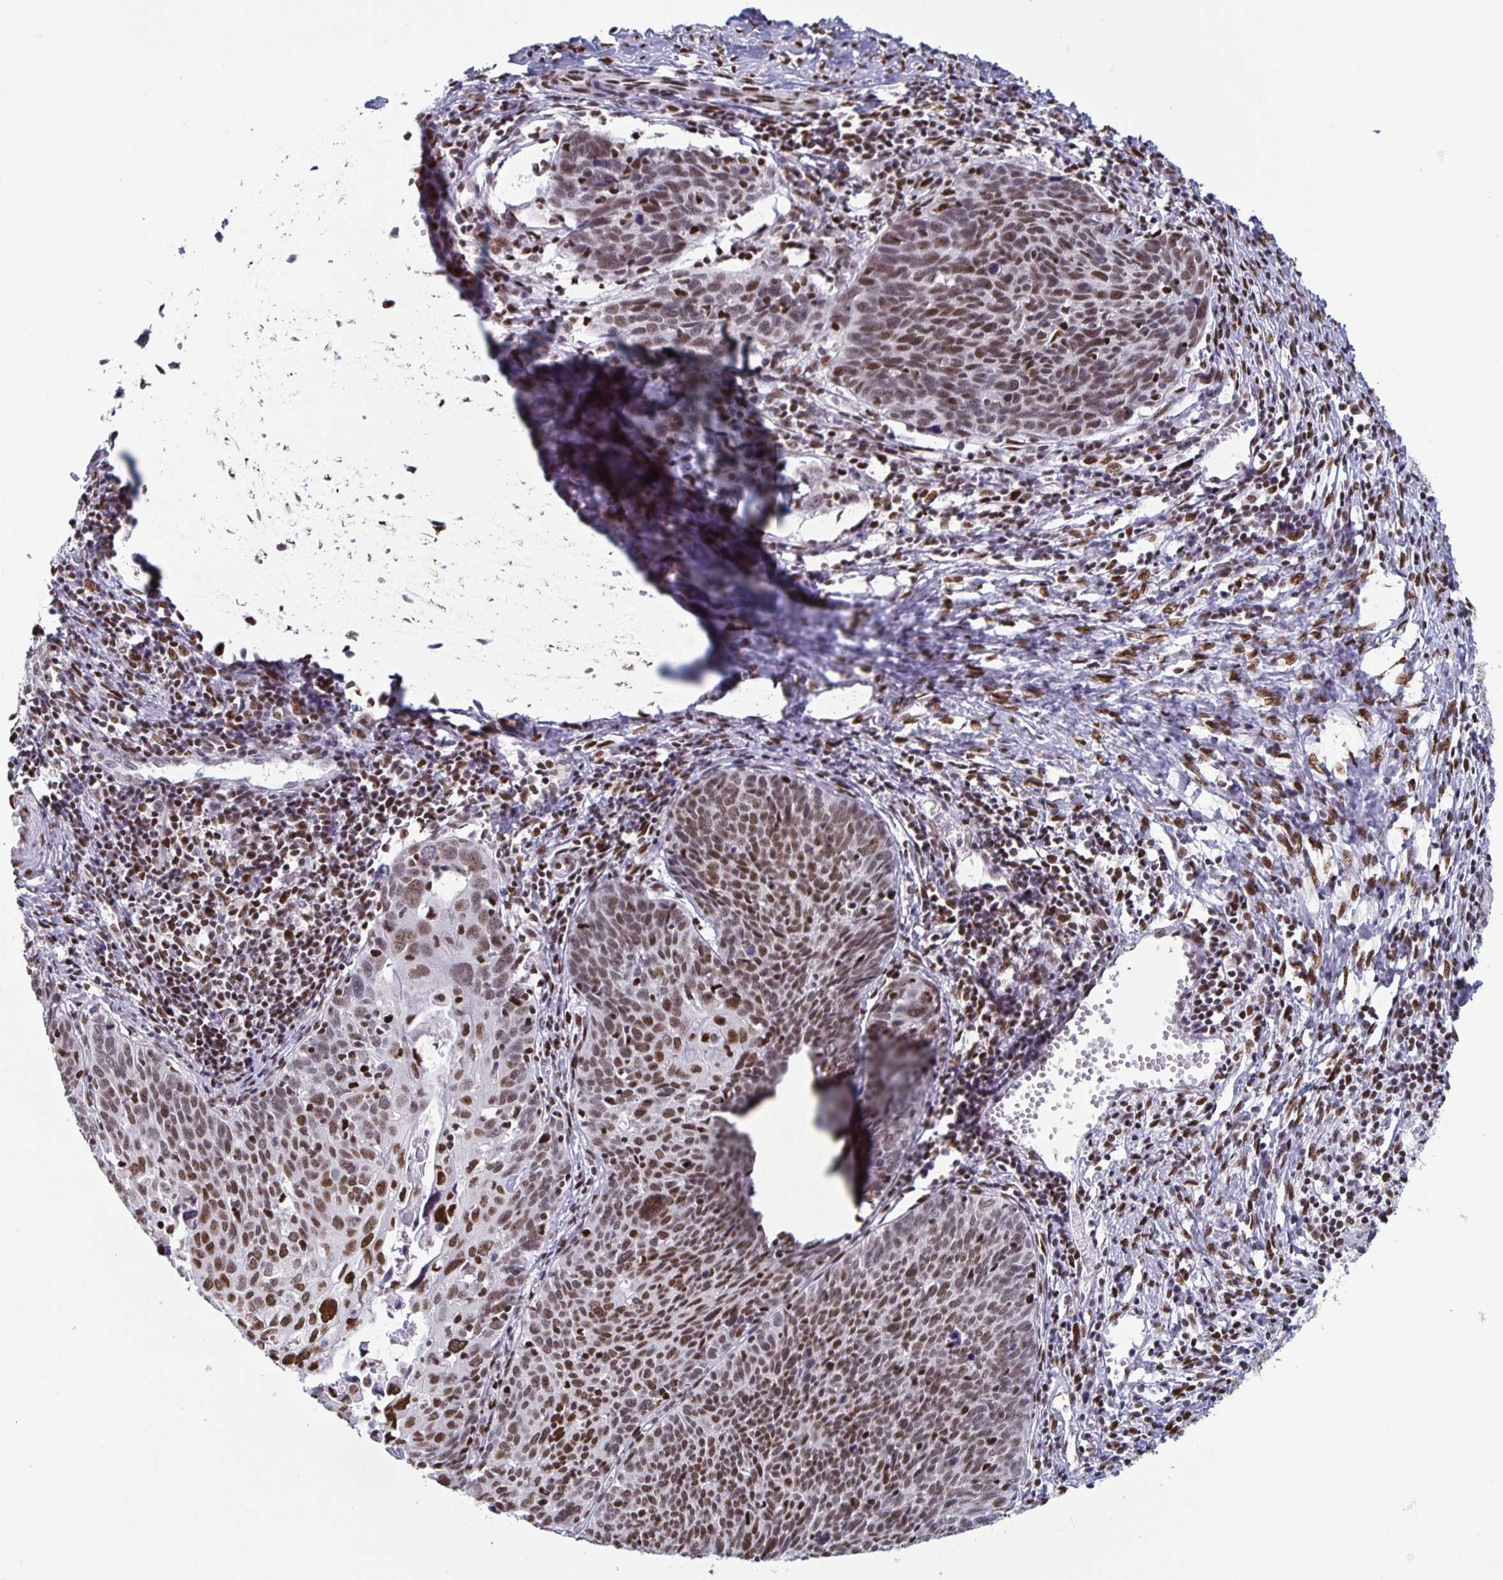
{"staining": {"intensity": "moderate", "quantity": ">75%", "location": "nuclear"}, "tissue": "cervical cancer", "cell_type": "Tumor cells", "image_type": "cancer", "snomed": [{"axis": "morphology", "description": "Squamous cell carcinoma, NOS"}, {"axis": "topography", "description": "Cervix"}], "caption": "IHC of cervical cancer (squamous cell carcinoma) displays medium levels of moderate nuclear expression in about >75% of tumor cells. The staining is performed using DAB brown chromogen to label protein expression. The nuclei are counter-stained blue using hematoxylin.", "gene": "JUND", "patient": {"sex": "female", "age": 39}}